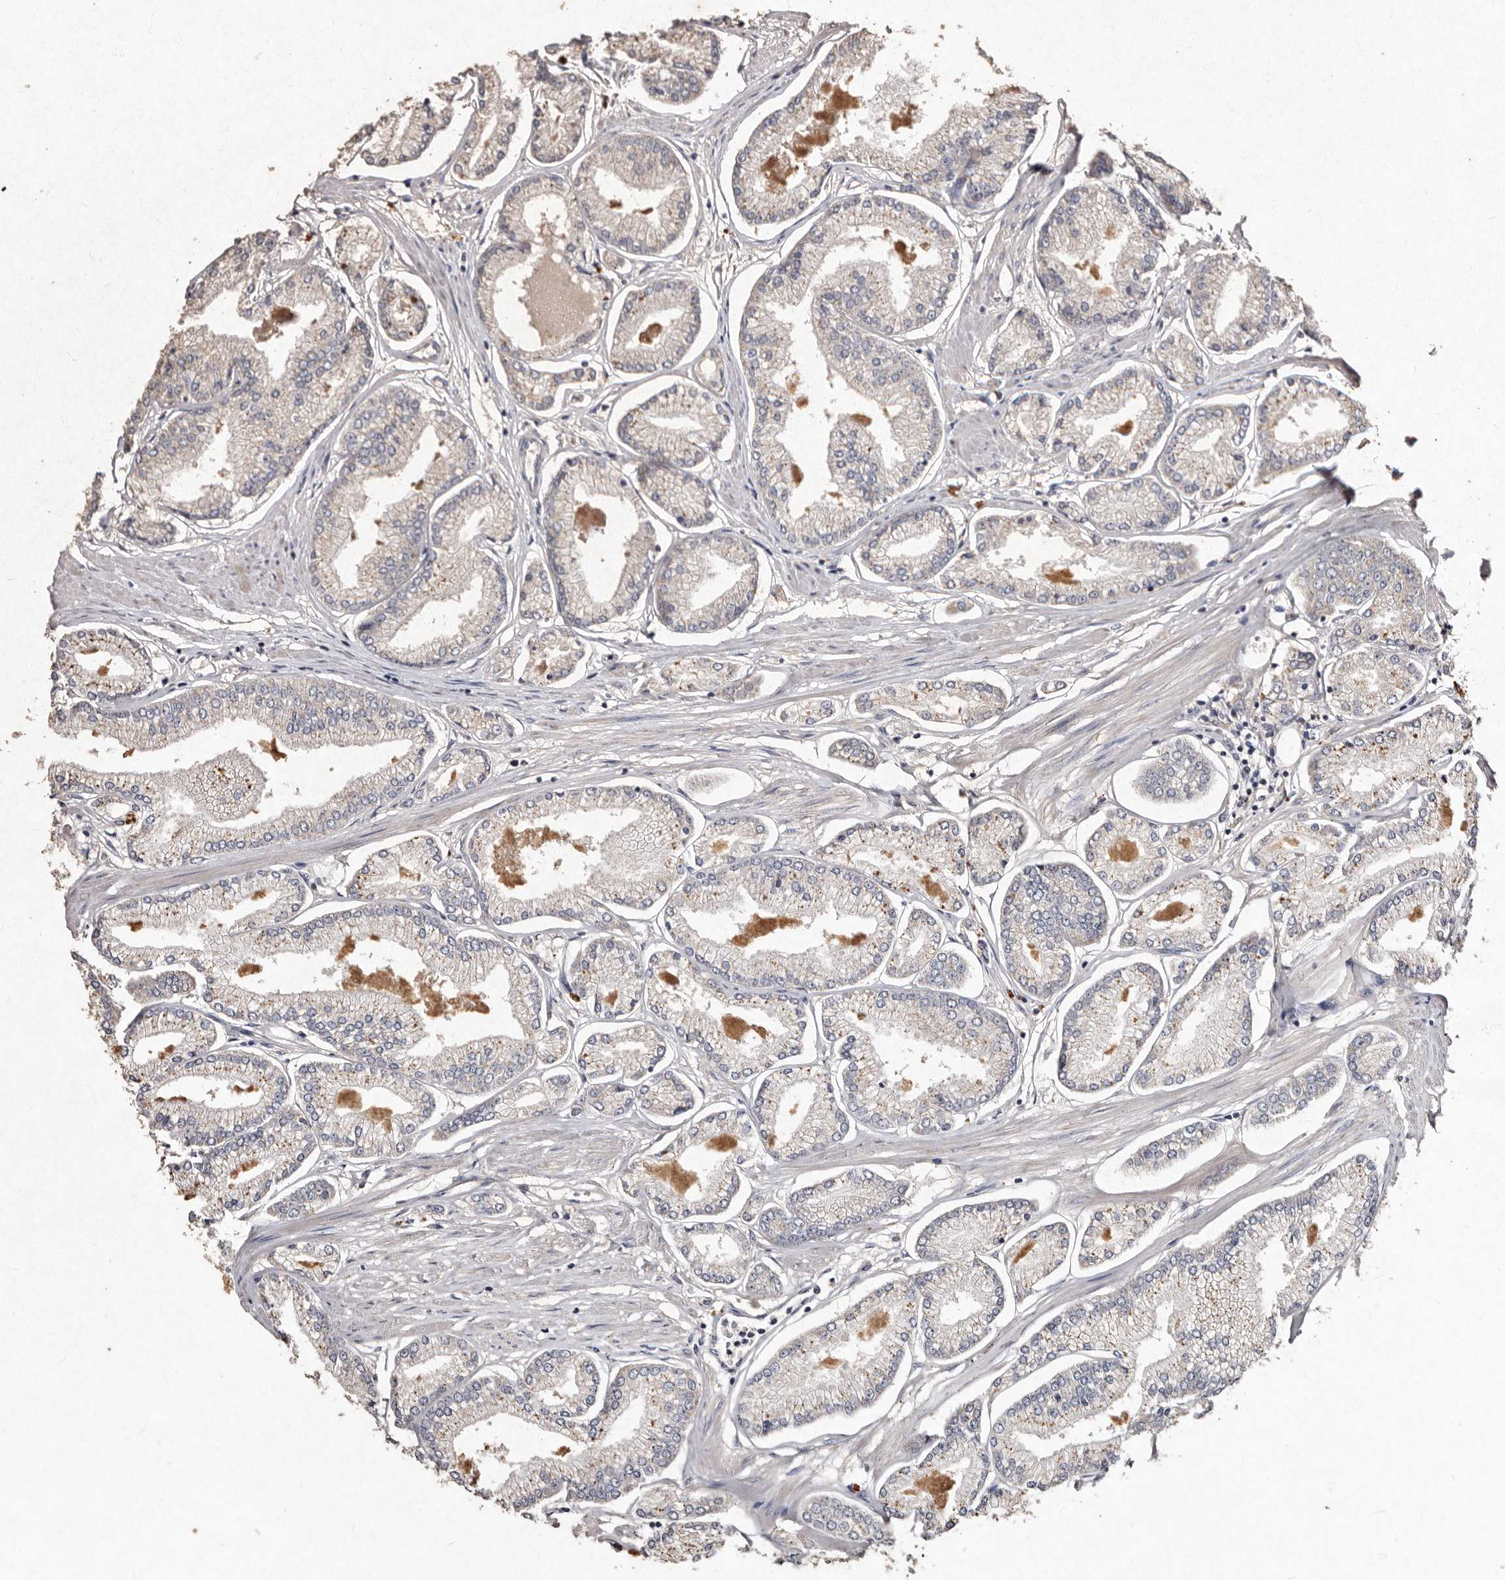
{"staining": {"intensity": "negative", "quantity": "none", "location": "none"}, "tissue": "prostate cancer", "cell_type": "Tumor cells", "image_type": "cancer", "snomed": [{"axis": "morphology", "description": "Adenocarcinoma, Low grade"}, {"axis": "topography", "description": "Prostate"}], "caption": "The micrograph exhibits no staining of tumor cells in adenocarcinoma (low-grade) (prostate).", "gene": "TFB1M", "patient": {"sex": "male", "age": 52}}